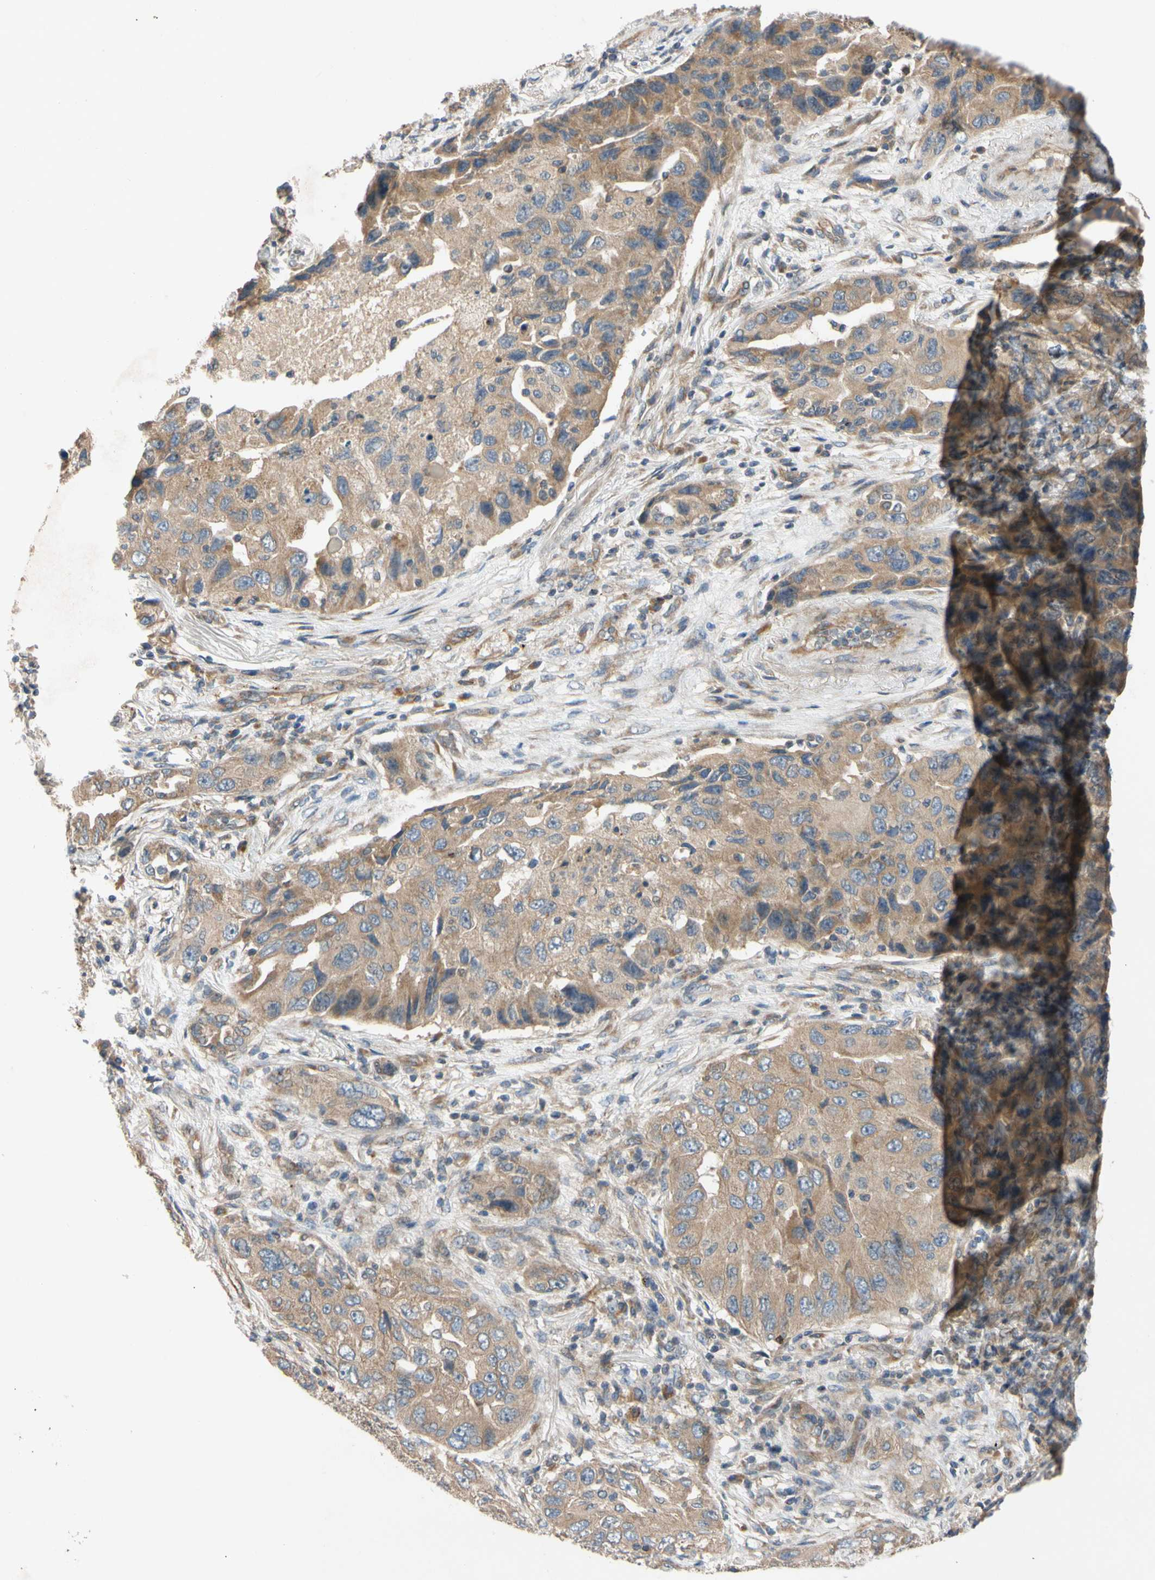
{"staining": {"intensity": "moderate", "quantity": ">75%", "location": "cytoplasmic/membranous"}, "tissue": "lung cancer", "cell_type": "Tumor cells", "image_type": "cancer", "snomed": [{"axis": "morphology", "description": "Adenocarcinoma, NOS"}, {"axis": "topography", "description": "Lung"}], "caption": "Immunohistochemical staining of lung cancer shows moderate cytoplasmic/membranous protein expression in approximately >75% of tumor cells.", "gene": "MBTPS2", "patient": {"sex": "female", "age": 65}}